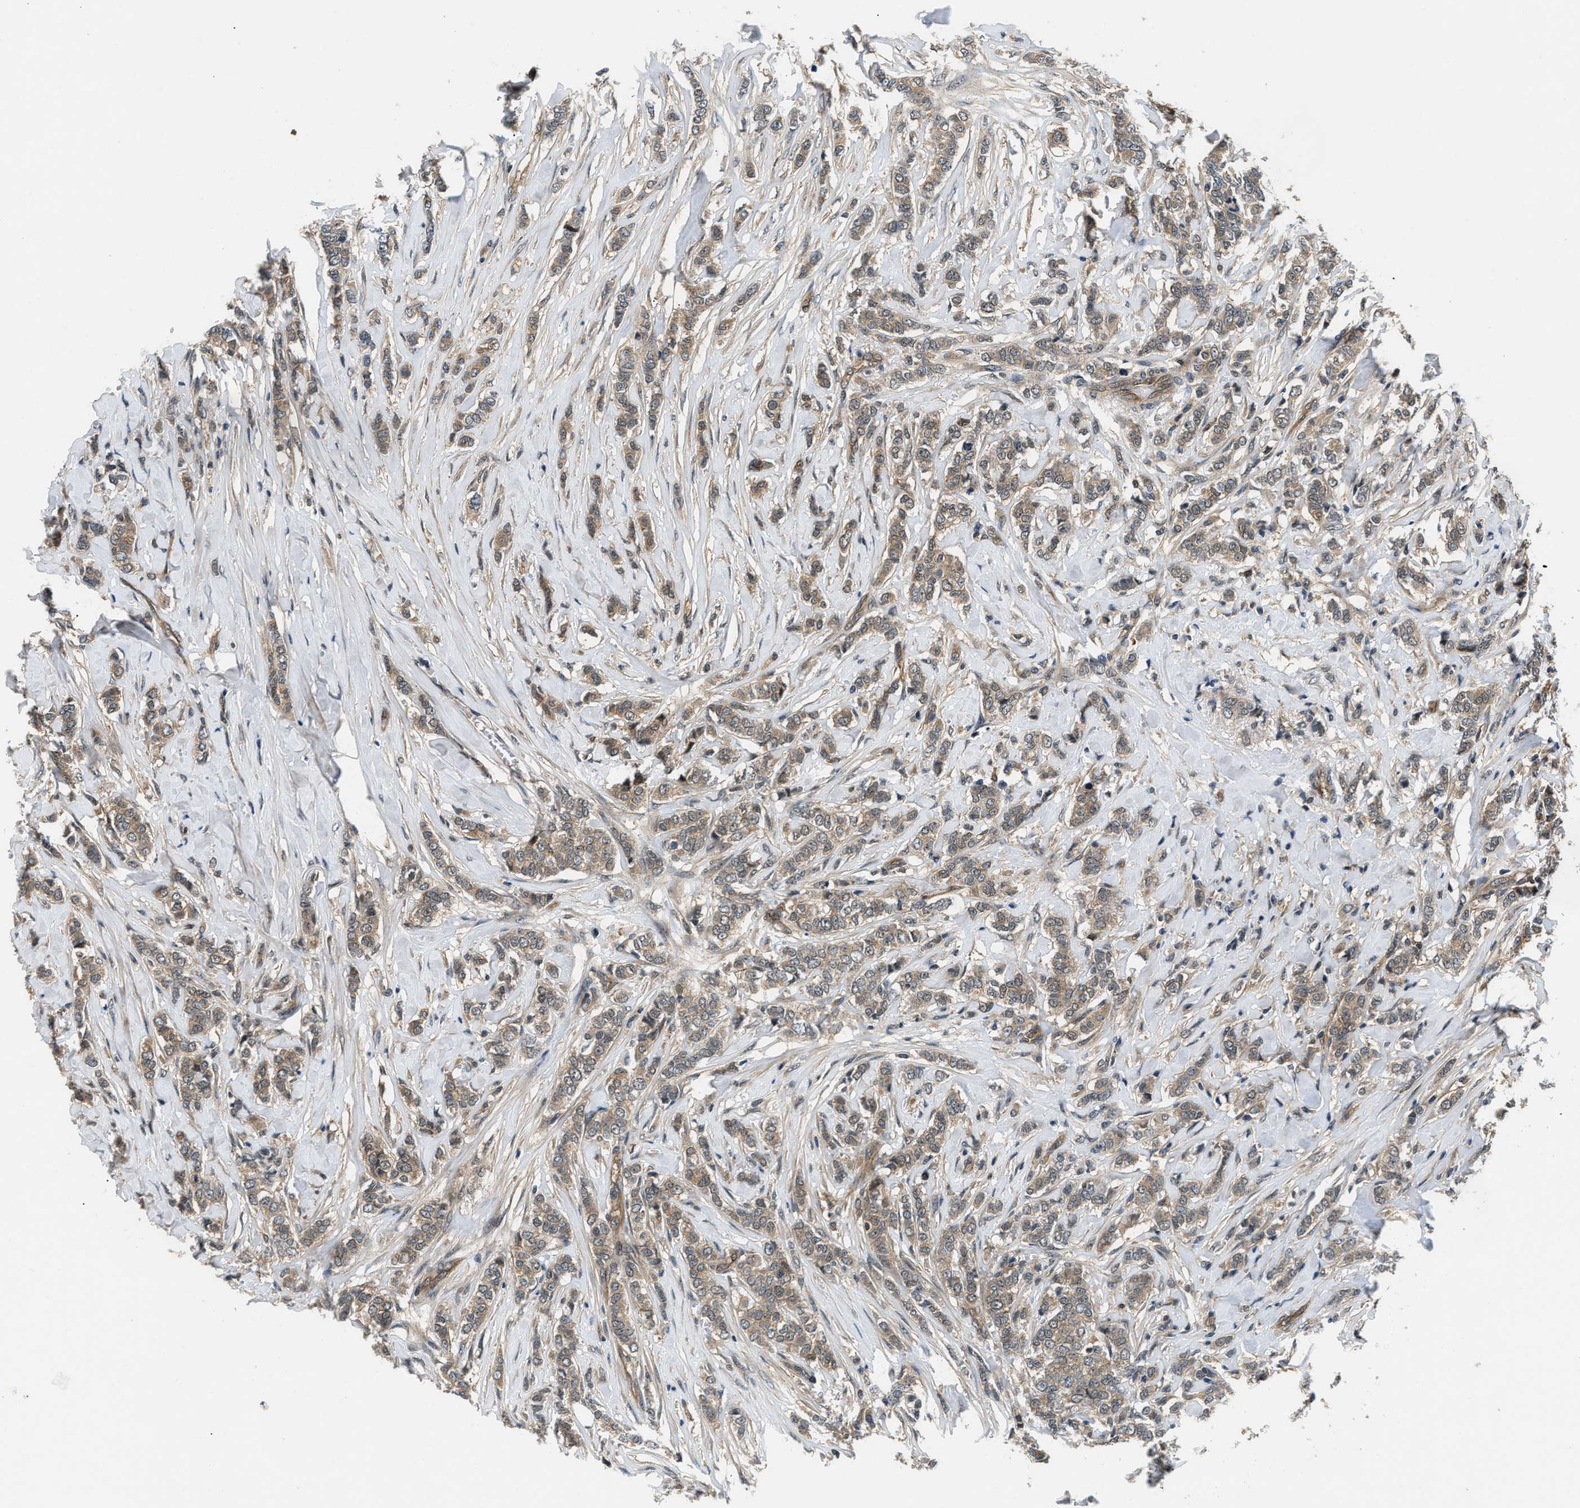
{"staining": {"intensity": "weak", "quantity": ">75%", "location": "cytoplasmic/membranous"}, "tissue": "breast cancer", "cell_type": "Tumor cells", "image_type": "cancer", "snomed": [{"axis": "morphology", "description": "Lobular carcinoma"}, {"axis": "topography", "description": "Skin"}, {"axis": "topography", "description": "Breast"}], "caption": "A photomicrograph of breast lobular carcinoma stained for a protein displays weak cytoplasmic/membranous brown staining in tumor cells. The staining was performed using DAB (3,3'-diaminobenzidine) to visualize the protein expression in brown, while the nuclei were stained in blue with hematoxylin (Magnification: 20x).", "gene": "COPS2", "patient": {"sex": "female", "age": 46}}